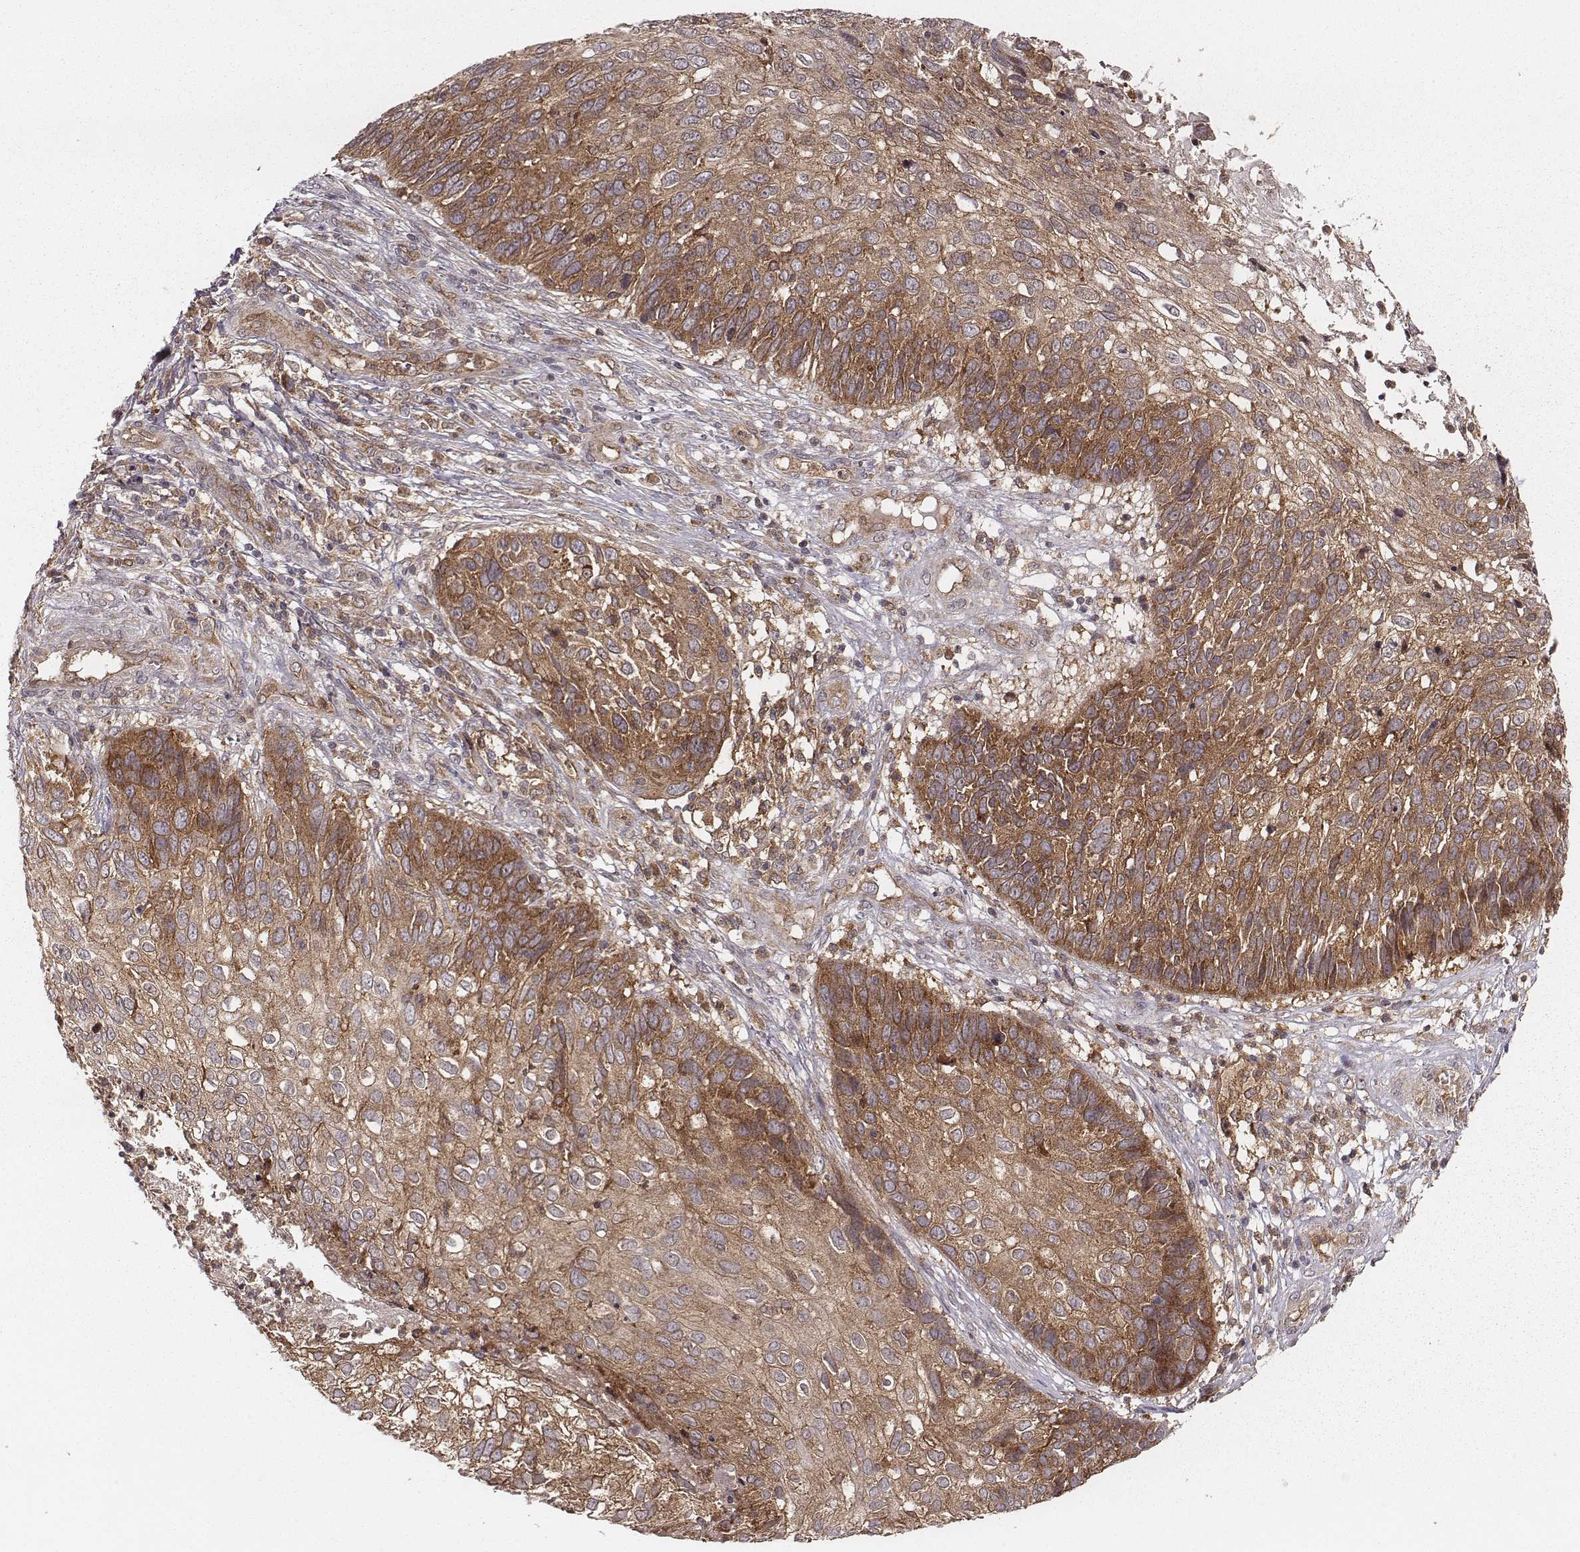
{"staining": {"intensity": "moderate", "quantity": ">75%", "location": "cytoplasmic/membranous"}, "tissue": "skin cancer", "cell_type": "Tumor cells", "image_type": "cancer", "snomed": [{"axis": "morphology", "description": "Squamous cell carcinoma, NOS"}, {"axis": "topography", "description": "Skin"}], "caption": "IHC of human skin cancer (squamous cell carcinoma) reveals medium levels of moderate cytoplasmic/membranous staining in approximately >75% of tumor cells. (Stains: DAB in brown, nuclei in blue, Microscopy: brightfield microscopy at high magnification).", "gene": "VPS26A", "patient": {"sex": "male", "age": 92}}